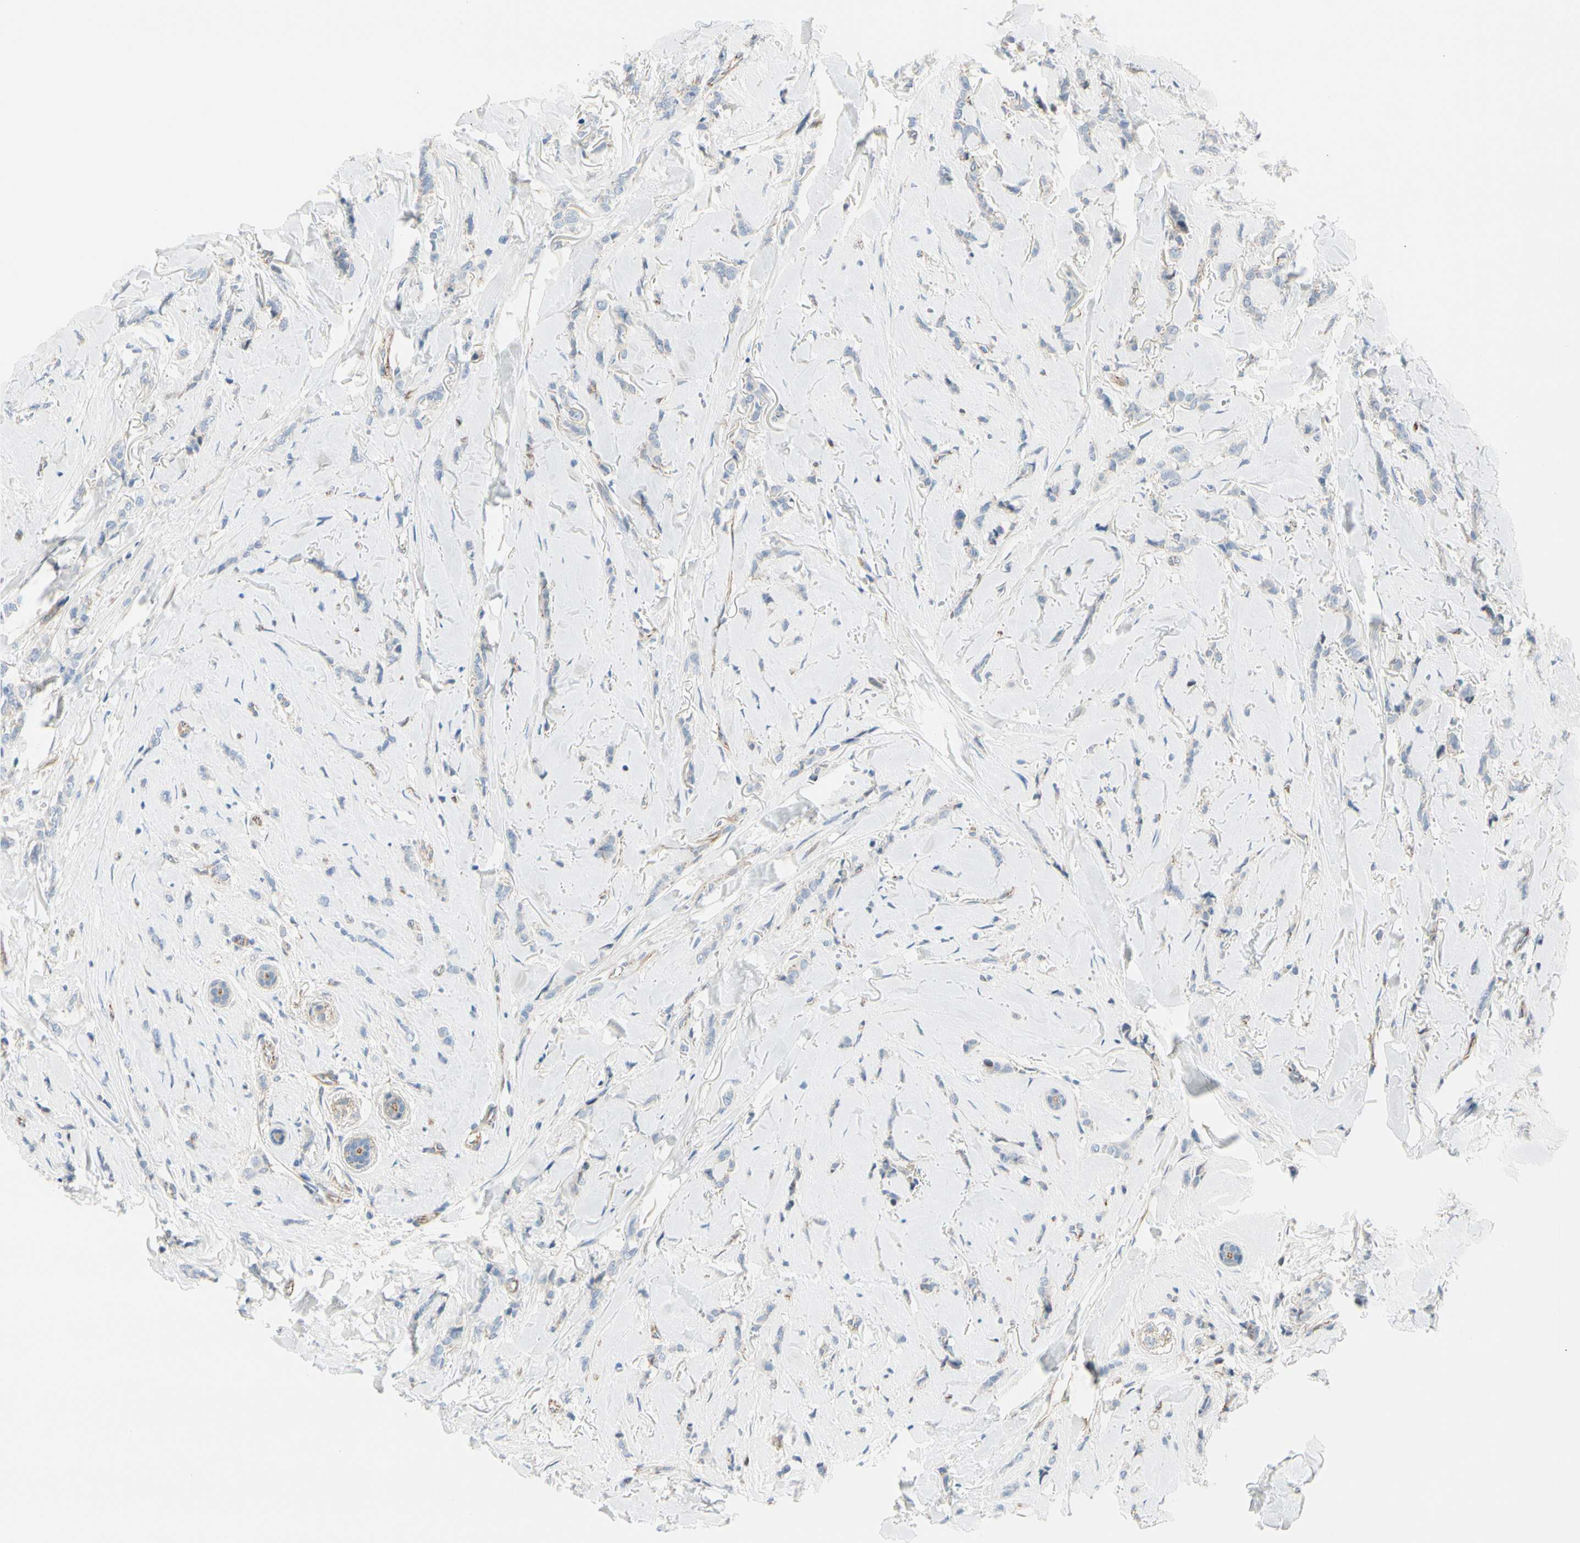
{"staining": {"intensity": "negative", "quantity": "none", "location": "none"}, "tissue": "breast cancer", "cell_type": "Tumor cells", "image_type": "cancer", "snomed": [{"axis": "morphology", "description": "Lobular carcinoma"}, {"axis": "topography", "description": "Skin"}, {"axis": "topography", "description": "Breast"}], "caption": "DAB immunohistochemical staining of human breast cancer (lobular carcinoma) demonstrates no significant expression in tumor cells. (DAB (3,3'-diaminobenzidine) immunohistochemistry visualized using brightfield microscopy, high magnification).", "gene": "TJP1", "patient": {"sex": "female", "age": 46}}